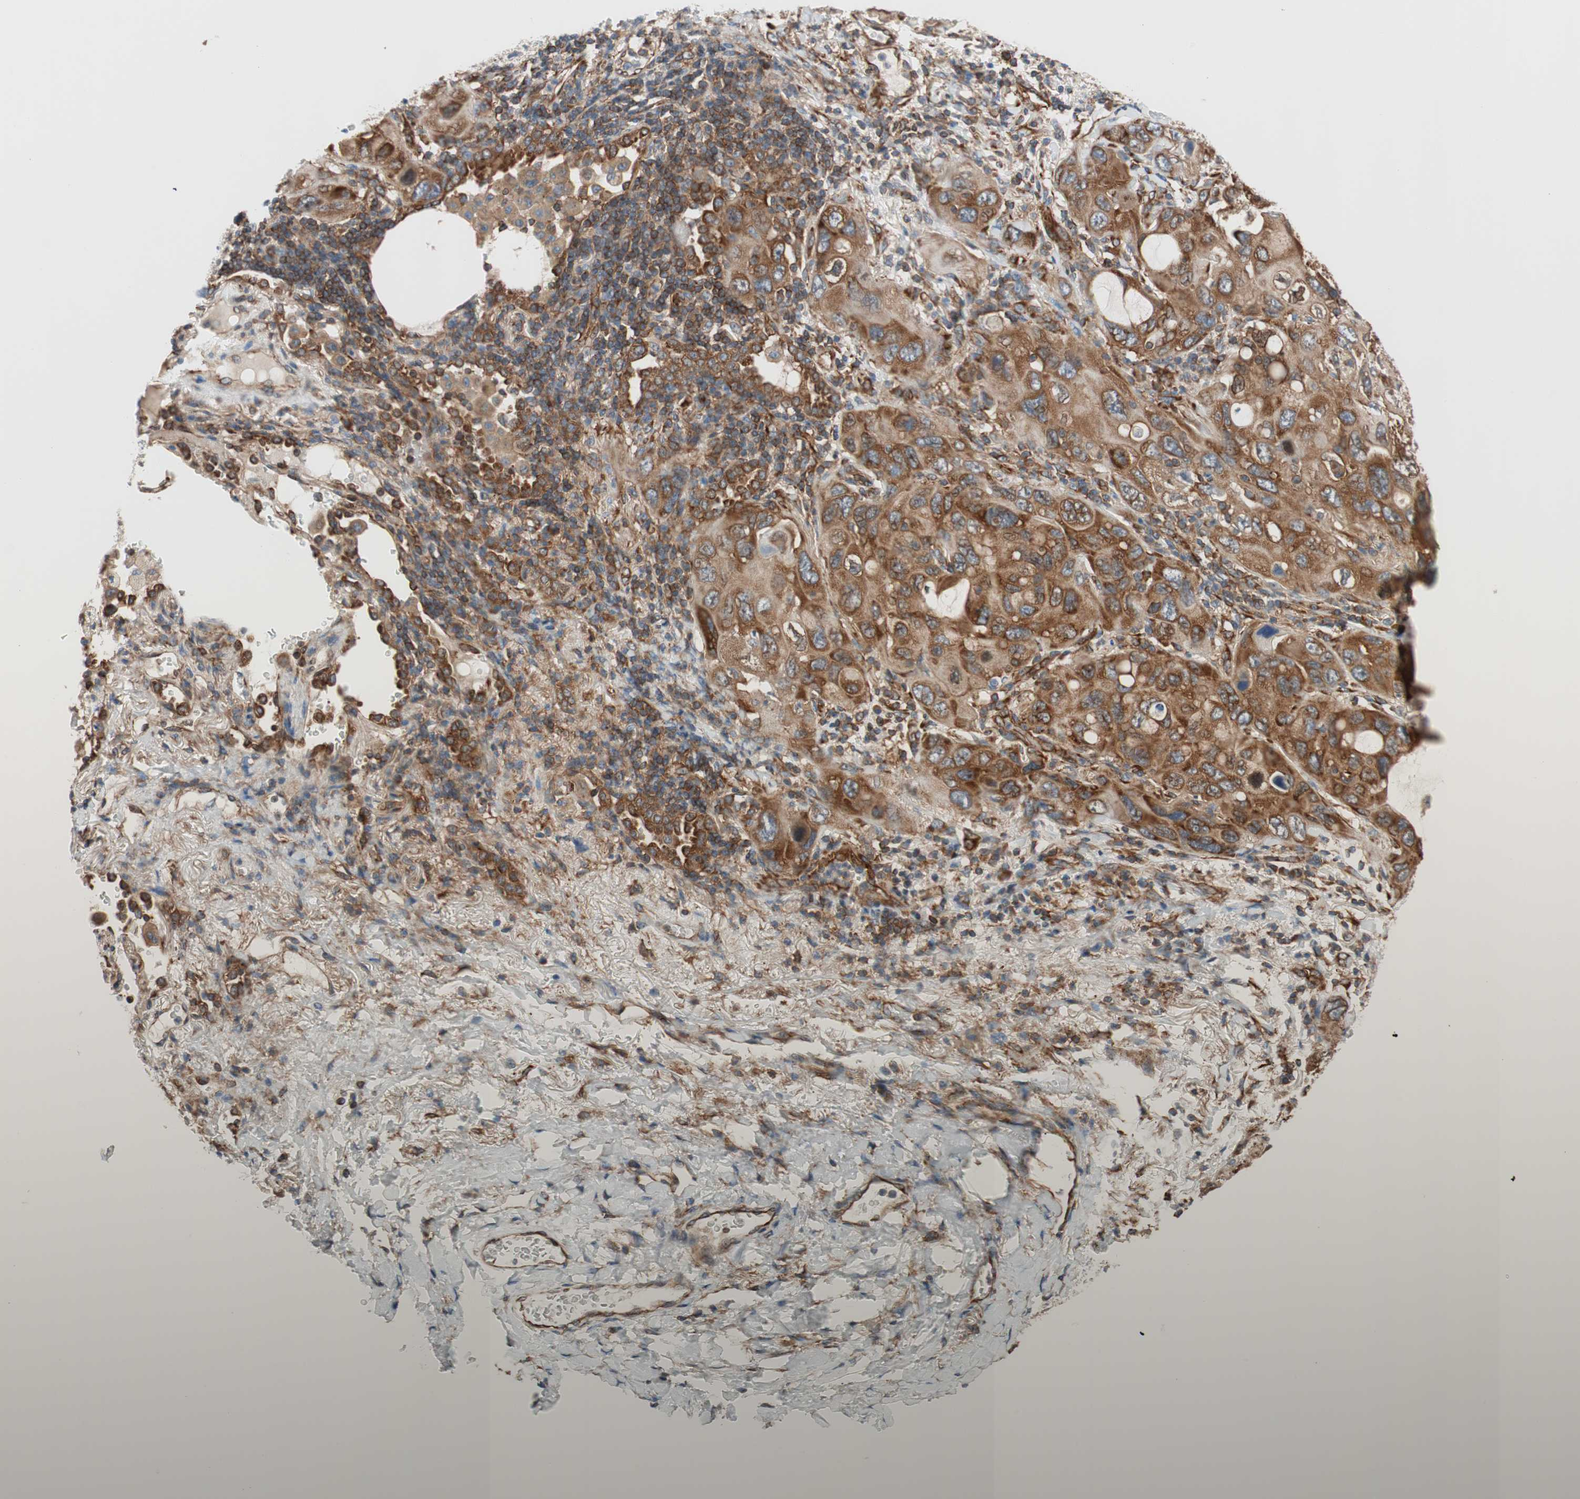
{"staining": {"intensity": "strong", "quantity": ">75%", "location": "cytoplasmic/membranous"}, "tissue": "lung cancer", "cell_type": "Tumor cells", "image_type": "cancer", "snomed": [{"axis": "morphology", "description": "Squamous cell carcinoma, NOS"}, {"axis": "topography", "description": "Lung"}], "caption": "Strong cytoplasmic/membranous positivity is seen in about >75% of tumor cells in lung cancer.", "gene": "WASL", "patient": {"sex": "female", "age": 73}}